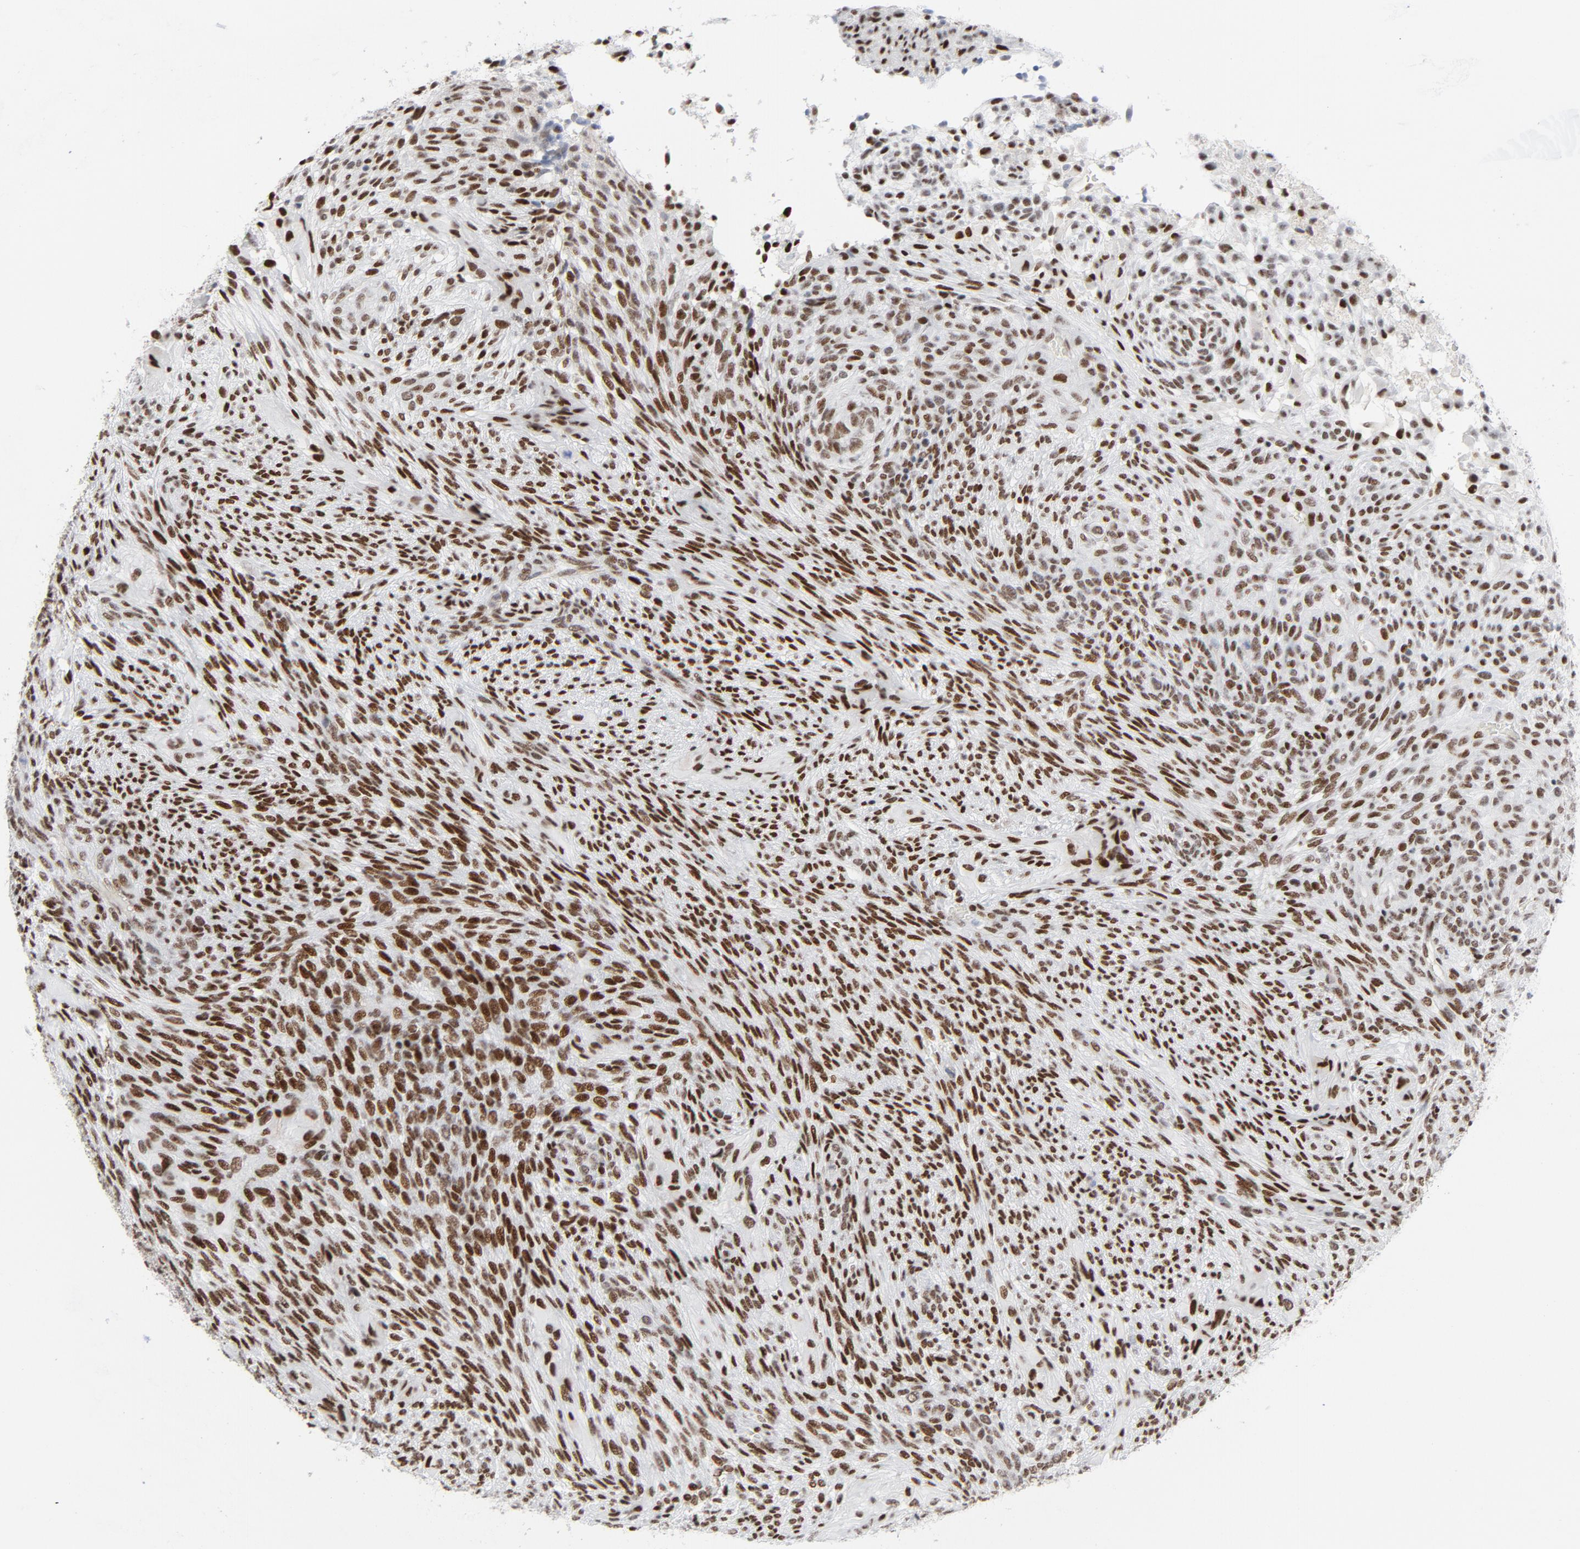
{"staining": {"intensity": "moderate", "quantity": ">75%", "location": "nuclear"}, "tissue": "glioma", "cell_type": "Tumor cells", "image_type": "cancer", "snomed": [{"axis": "morphology", "description": "Glioma, malignant, High grade"}, {"axis": "topography", "description": "Cerebral cortex"}], "caption": "Protein staining of malignant high-grade glioma tissue displays moderate nuclear expression in approximately >75% of tumor cells.", "gene": "HSF1", "patient": {"sex": "female", "age": 55}}